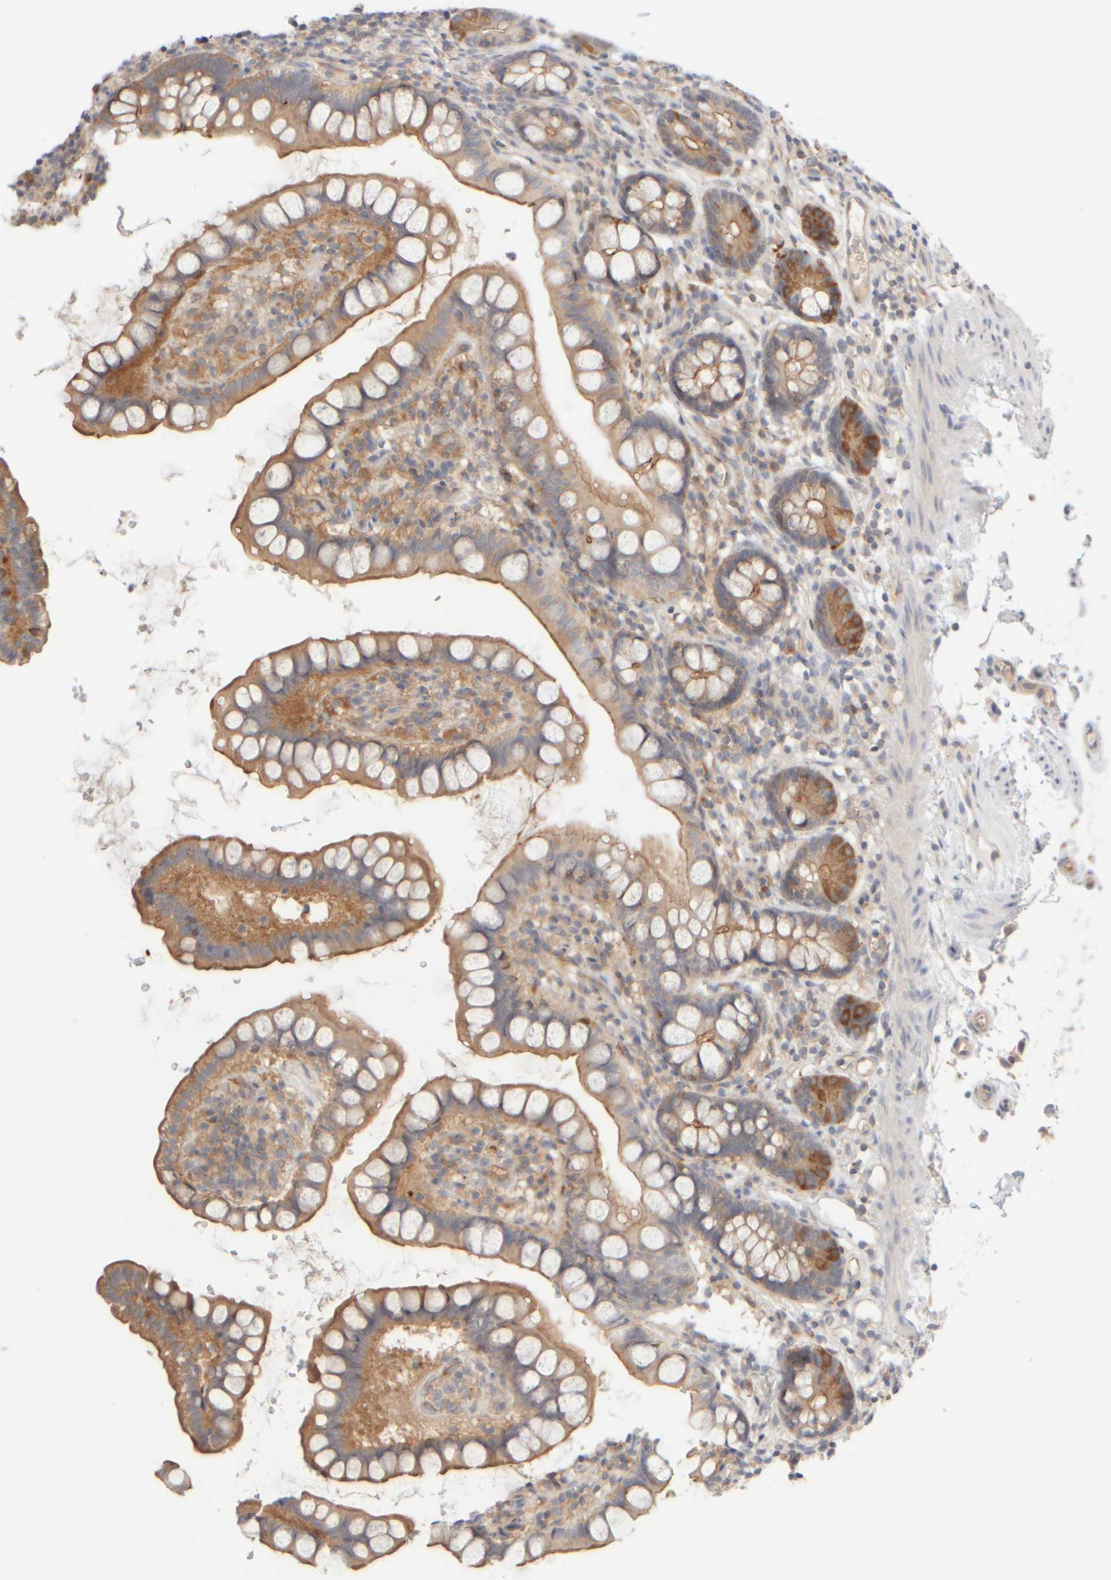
{"staining": {"intensity": "moderate", "quantity": ">75%", "location": "cytoplasmic/membranous"}, "tissue": "small intestine", "cell_type": "Glandular cells", "image_type": "normal", "snomed": [{"axis": "morphology", "description": "Normal tissue, NOS"}, {"axis": "topography", "description": "Smooth muscle"}, {"axis": "topography", "description": "Small intestine"}], "caption": "Protein expression analysis of normal small intestine displays moderate cytoplasmic/membranous positivity in approximately >75% of glandular cells.", "gene": "GOPC", "patient": {"sex": "female", "age": 84}}